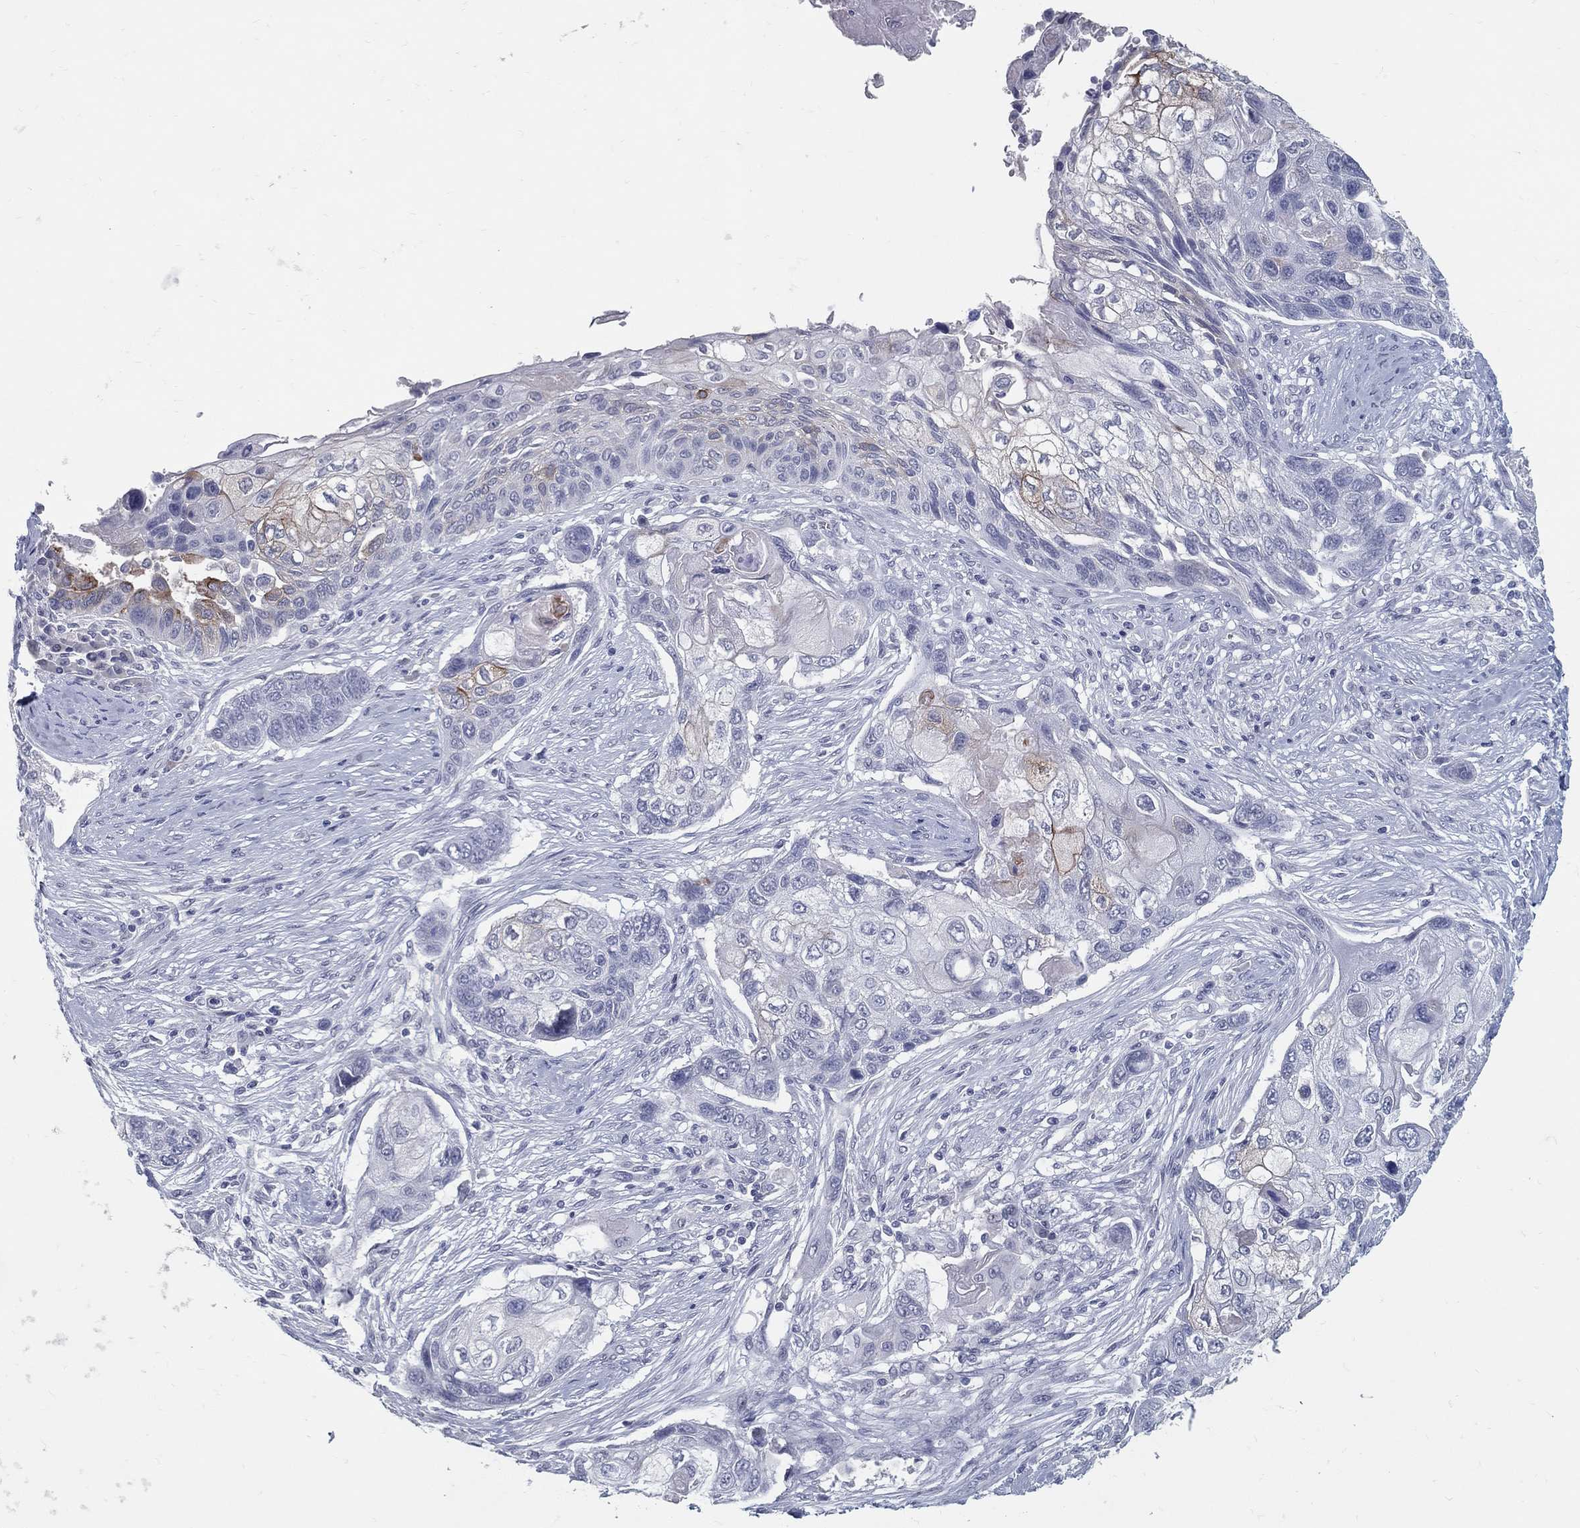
{"staining": {"intensity": "moderate", "quantity": "<25%", "location": "cytoplasmic/membranous"}, "tissue": "lung cancer", "cell_type": "Tumor cells", "image_type": "cancer", "snomed": [{"axis": "morphology", "description": "Normal tissue, NOS"}, {"axis": "morphology", "description": "Squamous cell carcinoma, NOS"}, {"axis": "topography", "description": "Bronchus"}, {"axis": "topography", "description": "Lung"}], "caption": "Protein expression analysis of human lung cancer reveals moderate cytoplasmic/membranous staining in about <25% of tumor cells.", "gene": "ACE2", "patient": {"sex": "male", "age": 69}}